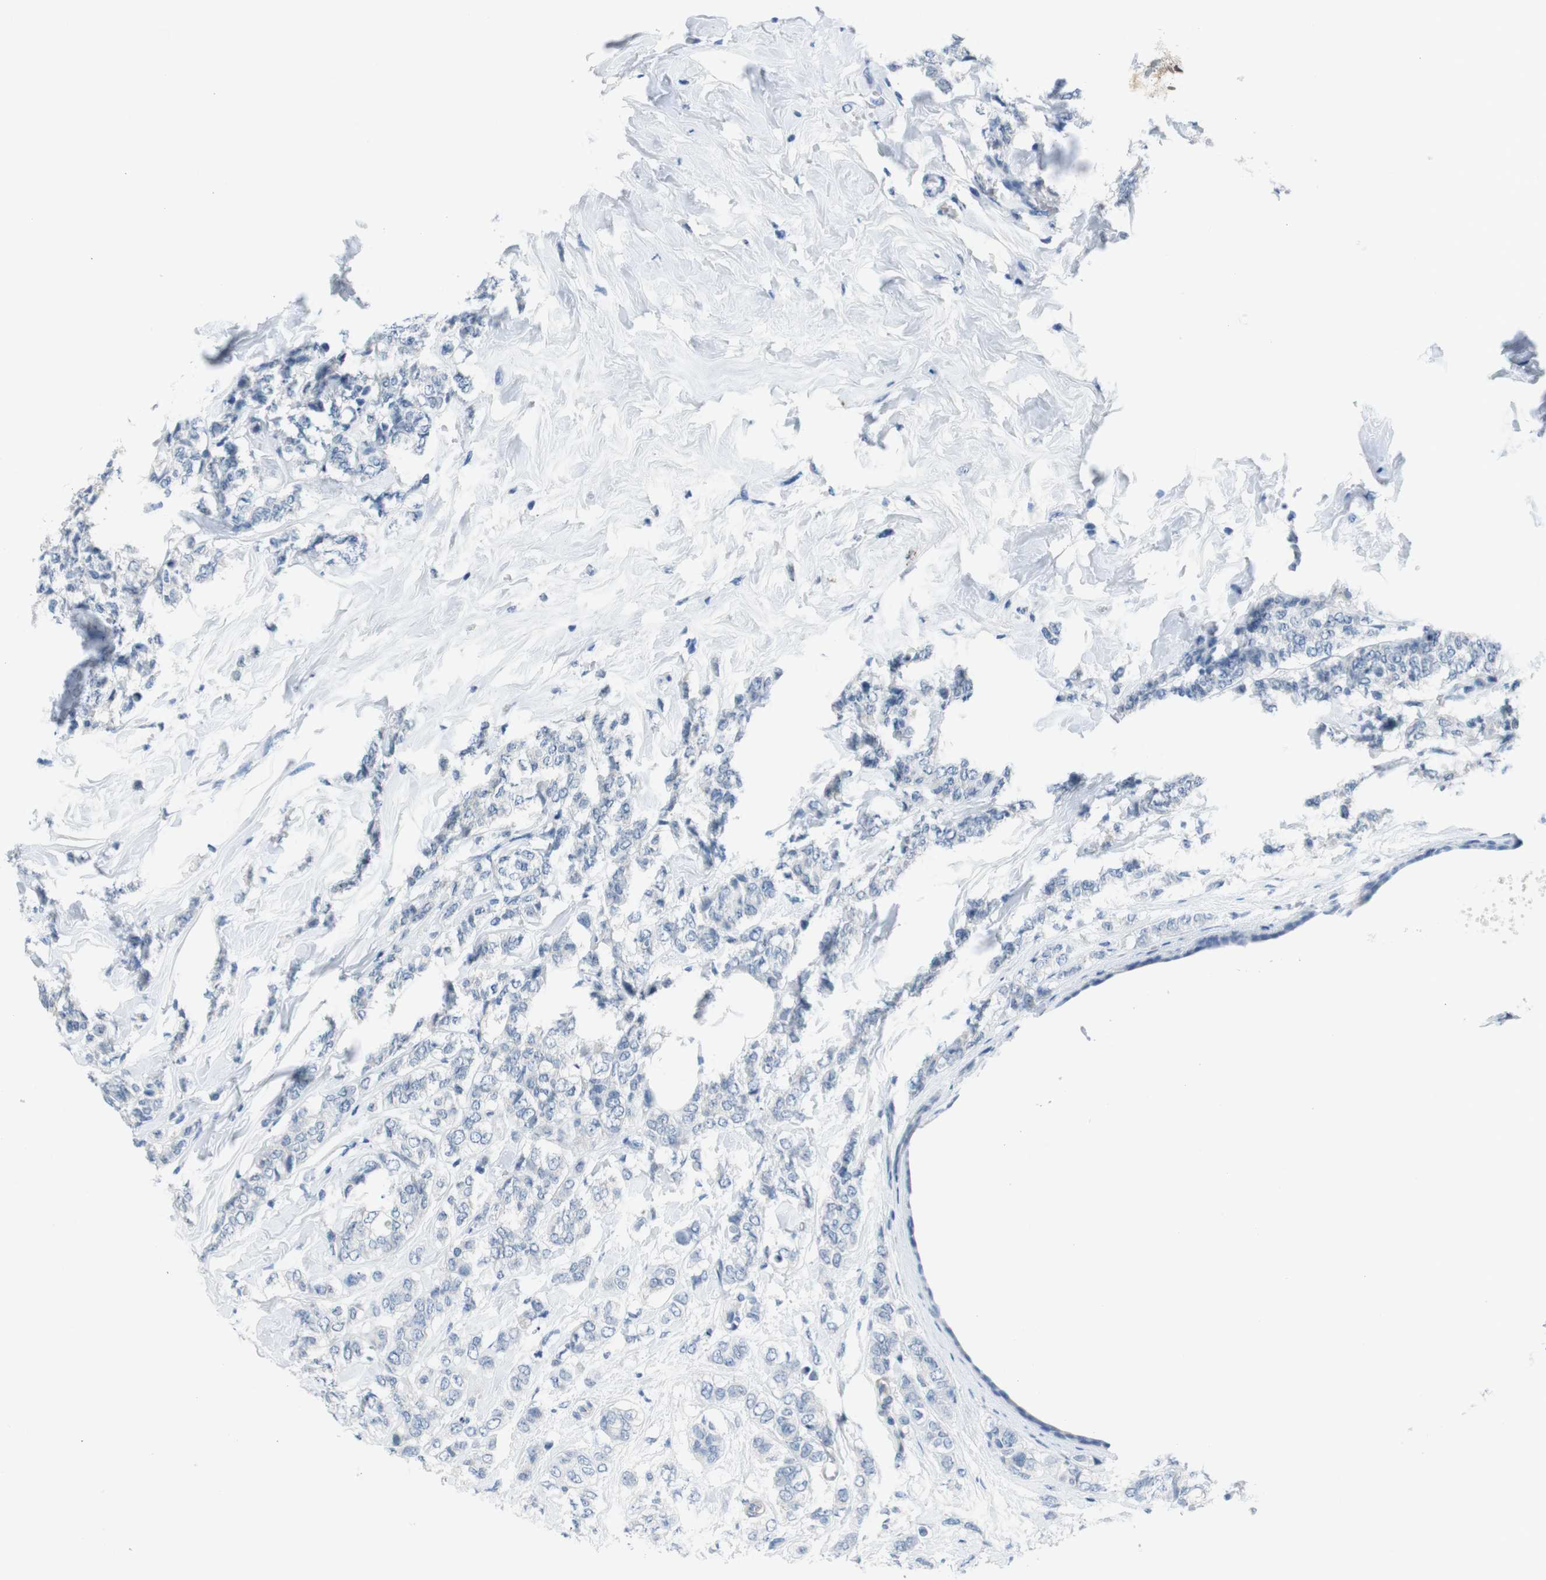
{"staining": {"intensity": "negative", "quantity": "none", "location": "none"}, "tissue": "breast cancer", "cell_type": "Tumor cells", "image_type": "cancer", "snomed": [{"axis": "morphology", "description": "Lobular carcinoma"}, {"axis": "topography", "description": "Breast"}], "caption": "Tumor cells are negative for protein expression in human lobular carcinoma (breast).", "gene": "HRH2", "patient": {"sex": "female", "age": 60}}